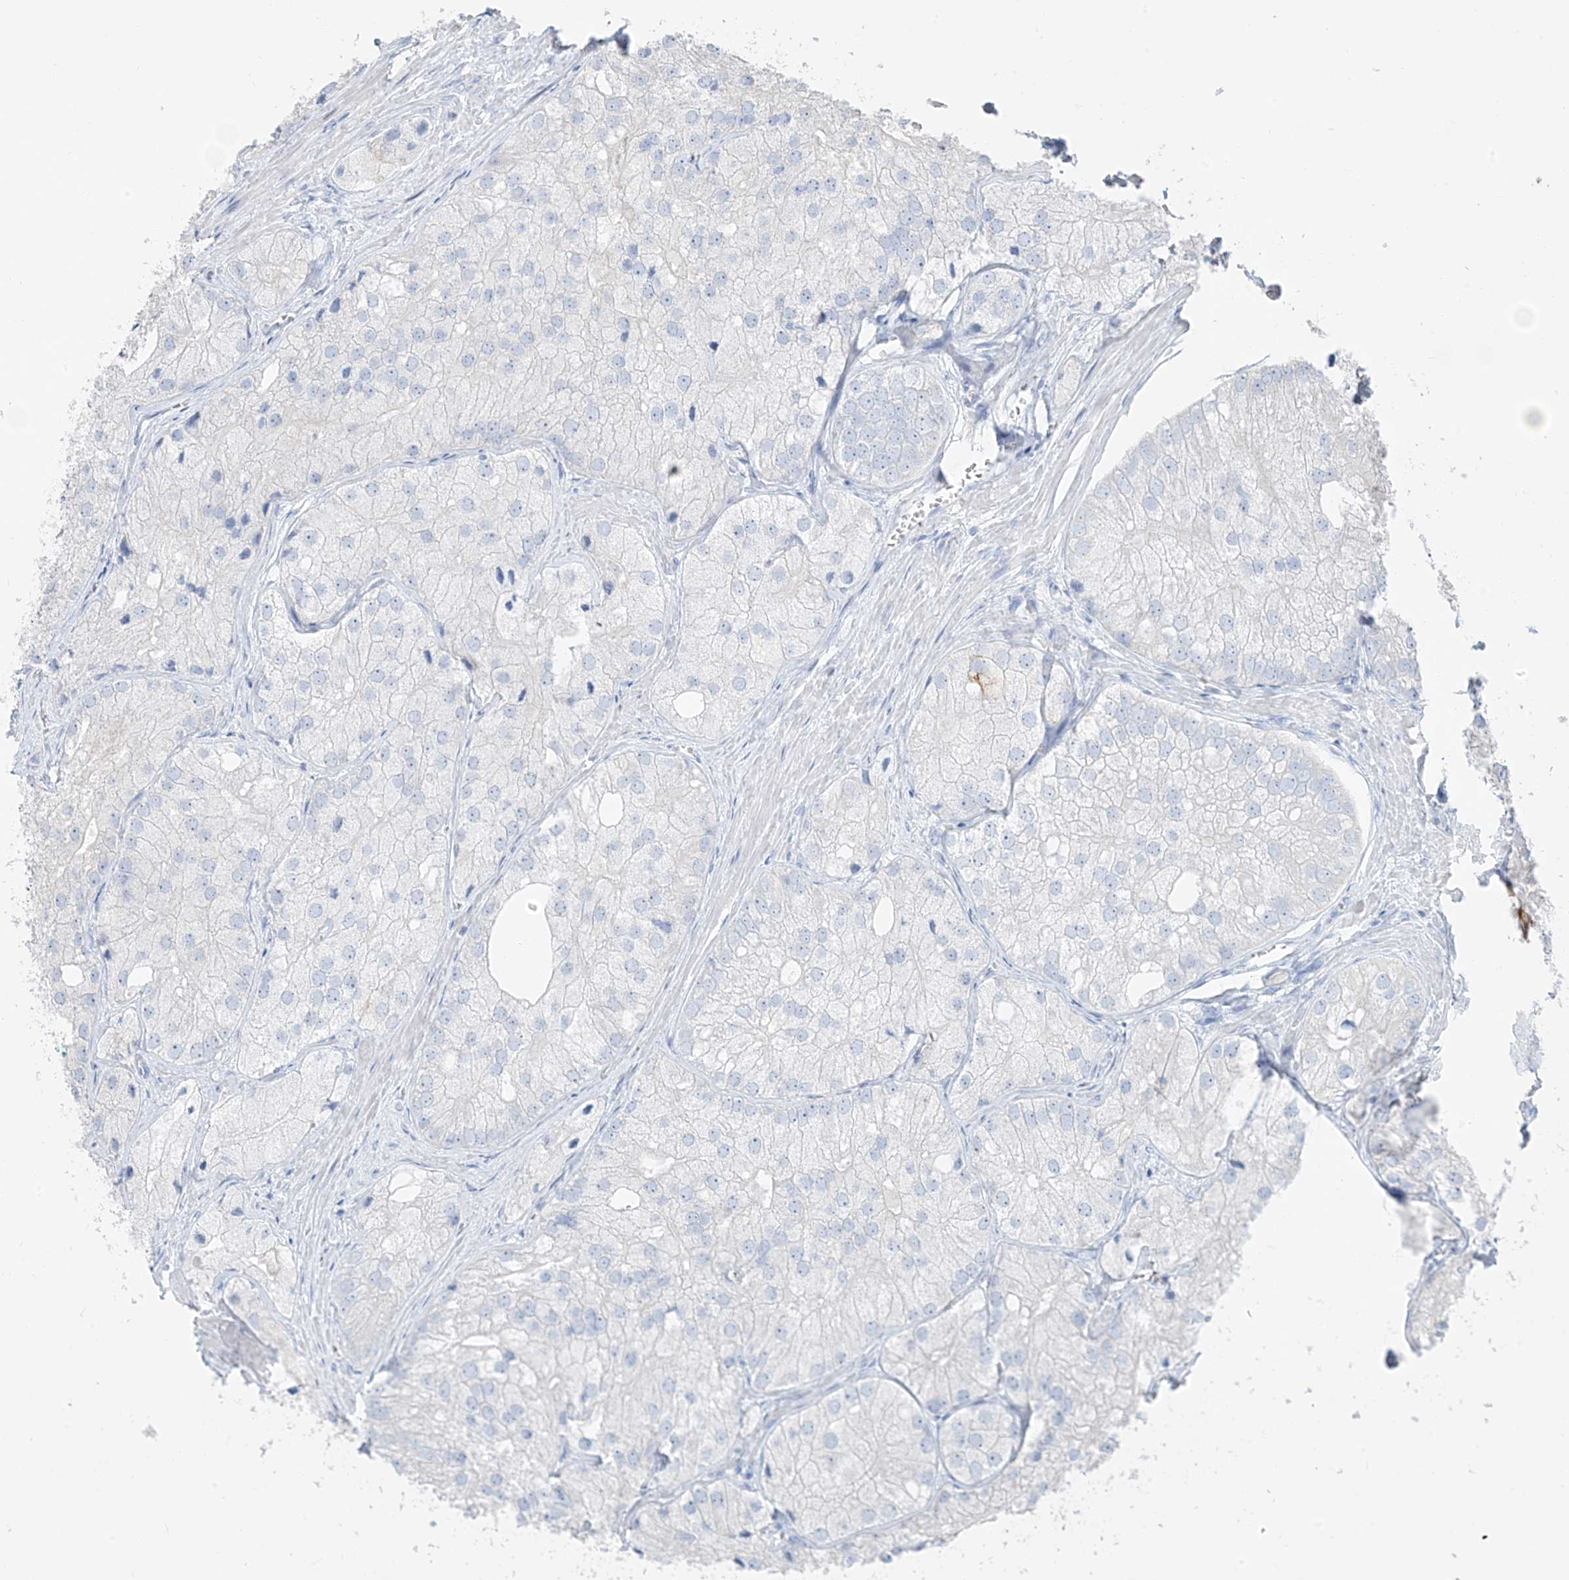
{"staining": {"intensity": "negative", "quantity": "none", "location": "none"}, "tissue": "prostate cancer", "cell_type": "Tumor cells", "image_type": "cancer", "snomed": [{"axis": "morphology", "description": "Adenocarcinoma, Low grade"}, {"axis": "topography", "description": "Prostate"}], "caption": "Prostate cancer (low-grade adenocarcinoma) stained for a protein using immunohistochemistry displays no staining tumor cells.", "gene": "PAFAH1B3", "patient": {"sex": "male", "age": 69}}